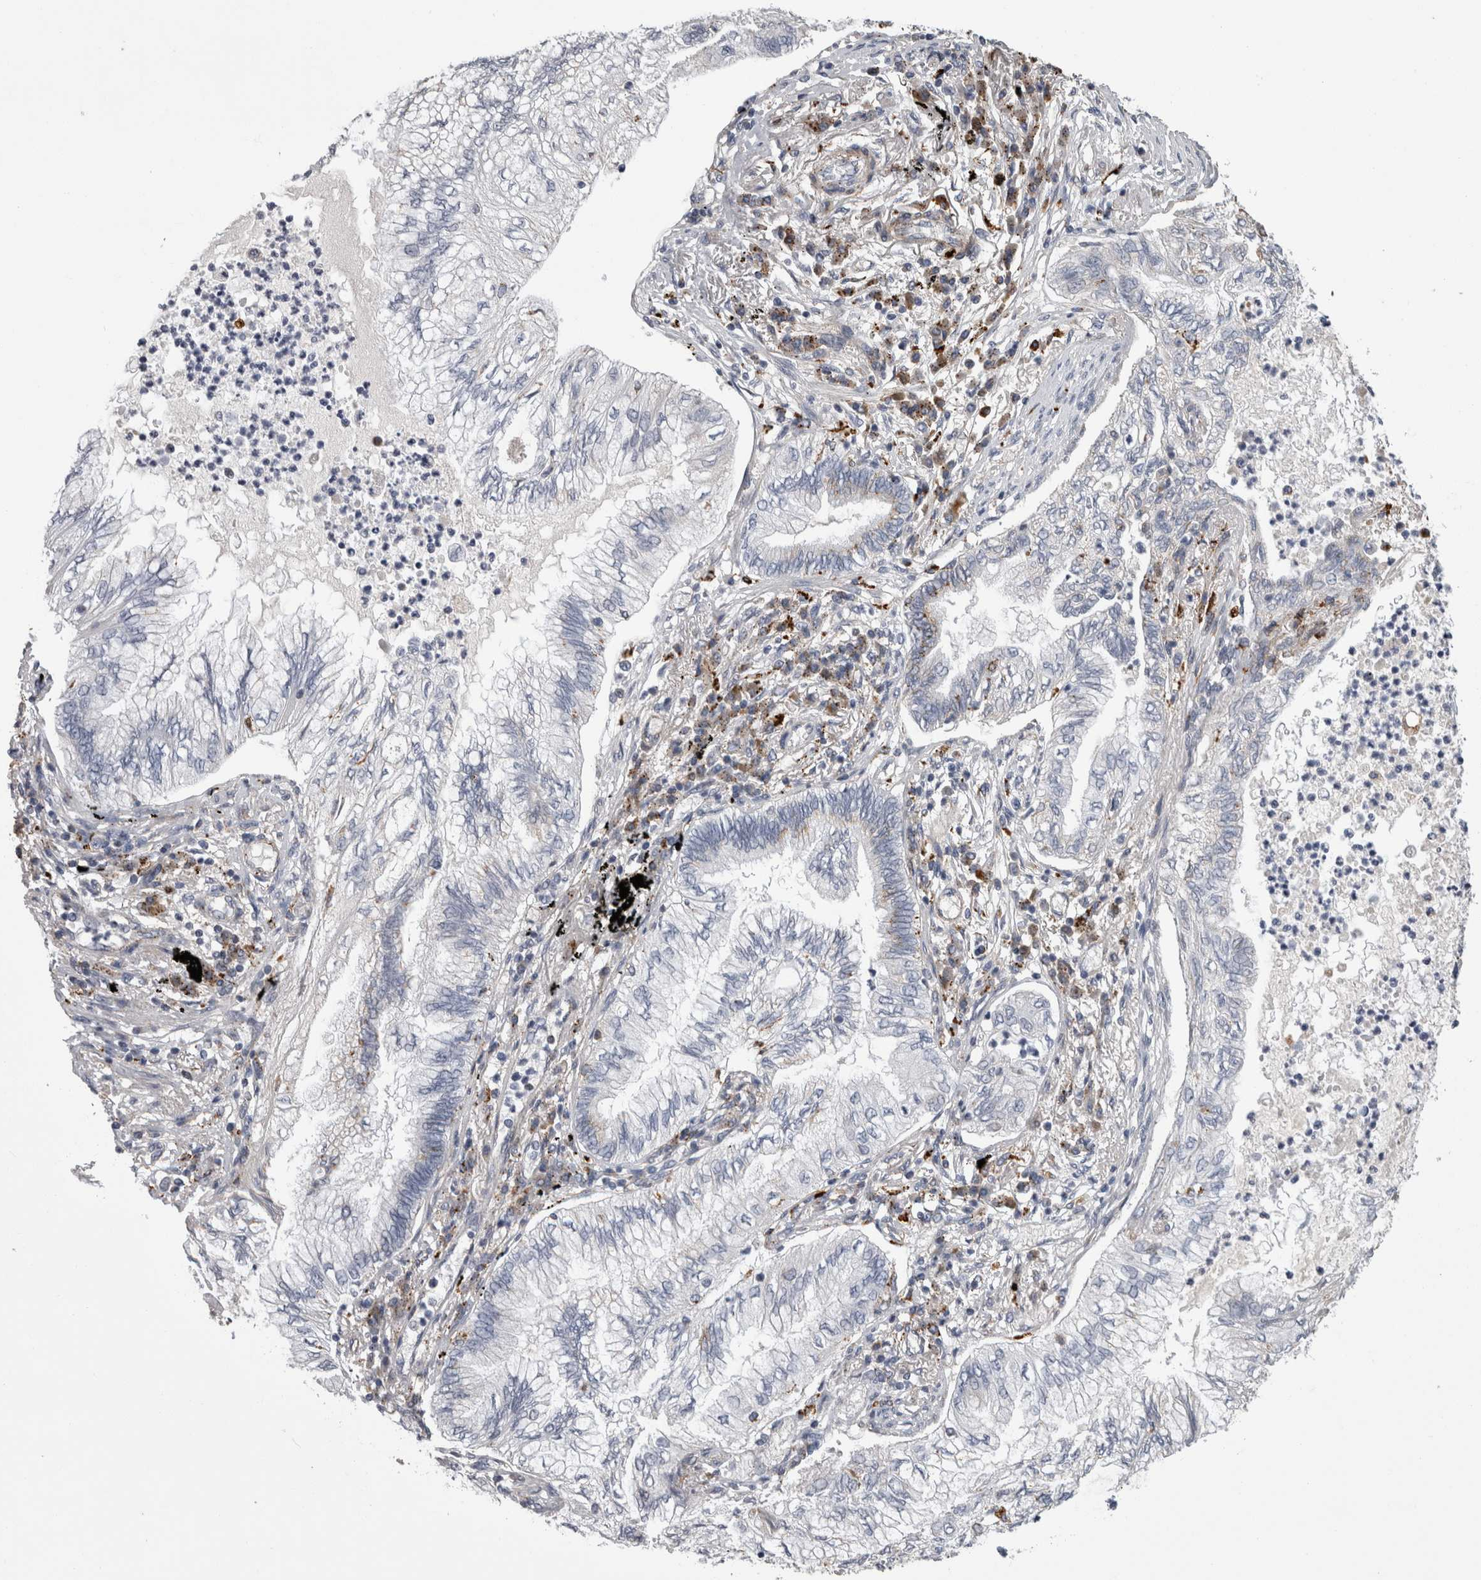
{"staining": {"intensity": "negative", "quantity": "none", "location": "none"}, "tissue": "lung cancer", "cell_type": "Tumor cells", "image_type": "cancer", "snomed": [{"axis": "morphology", "description": "Normal tissue, NOS"}, {"axis": "morphology", "description": "Adenocarcinoma, NOS"}, {"axis": "topography", "description": "Bronchus"}, {"axis": "topography", "description": "Lung"}], "caption": "Histopathology image shows no protein staining in tumor cells of lung adenocarcinoma tissue.", "gene": "DPP7", "patient": {"sex": "female", "age": 70}}